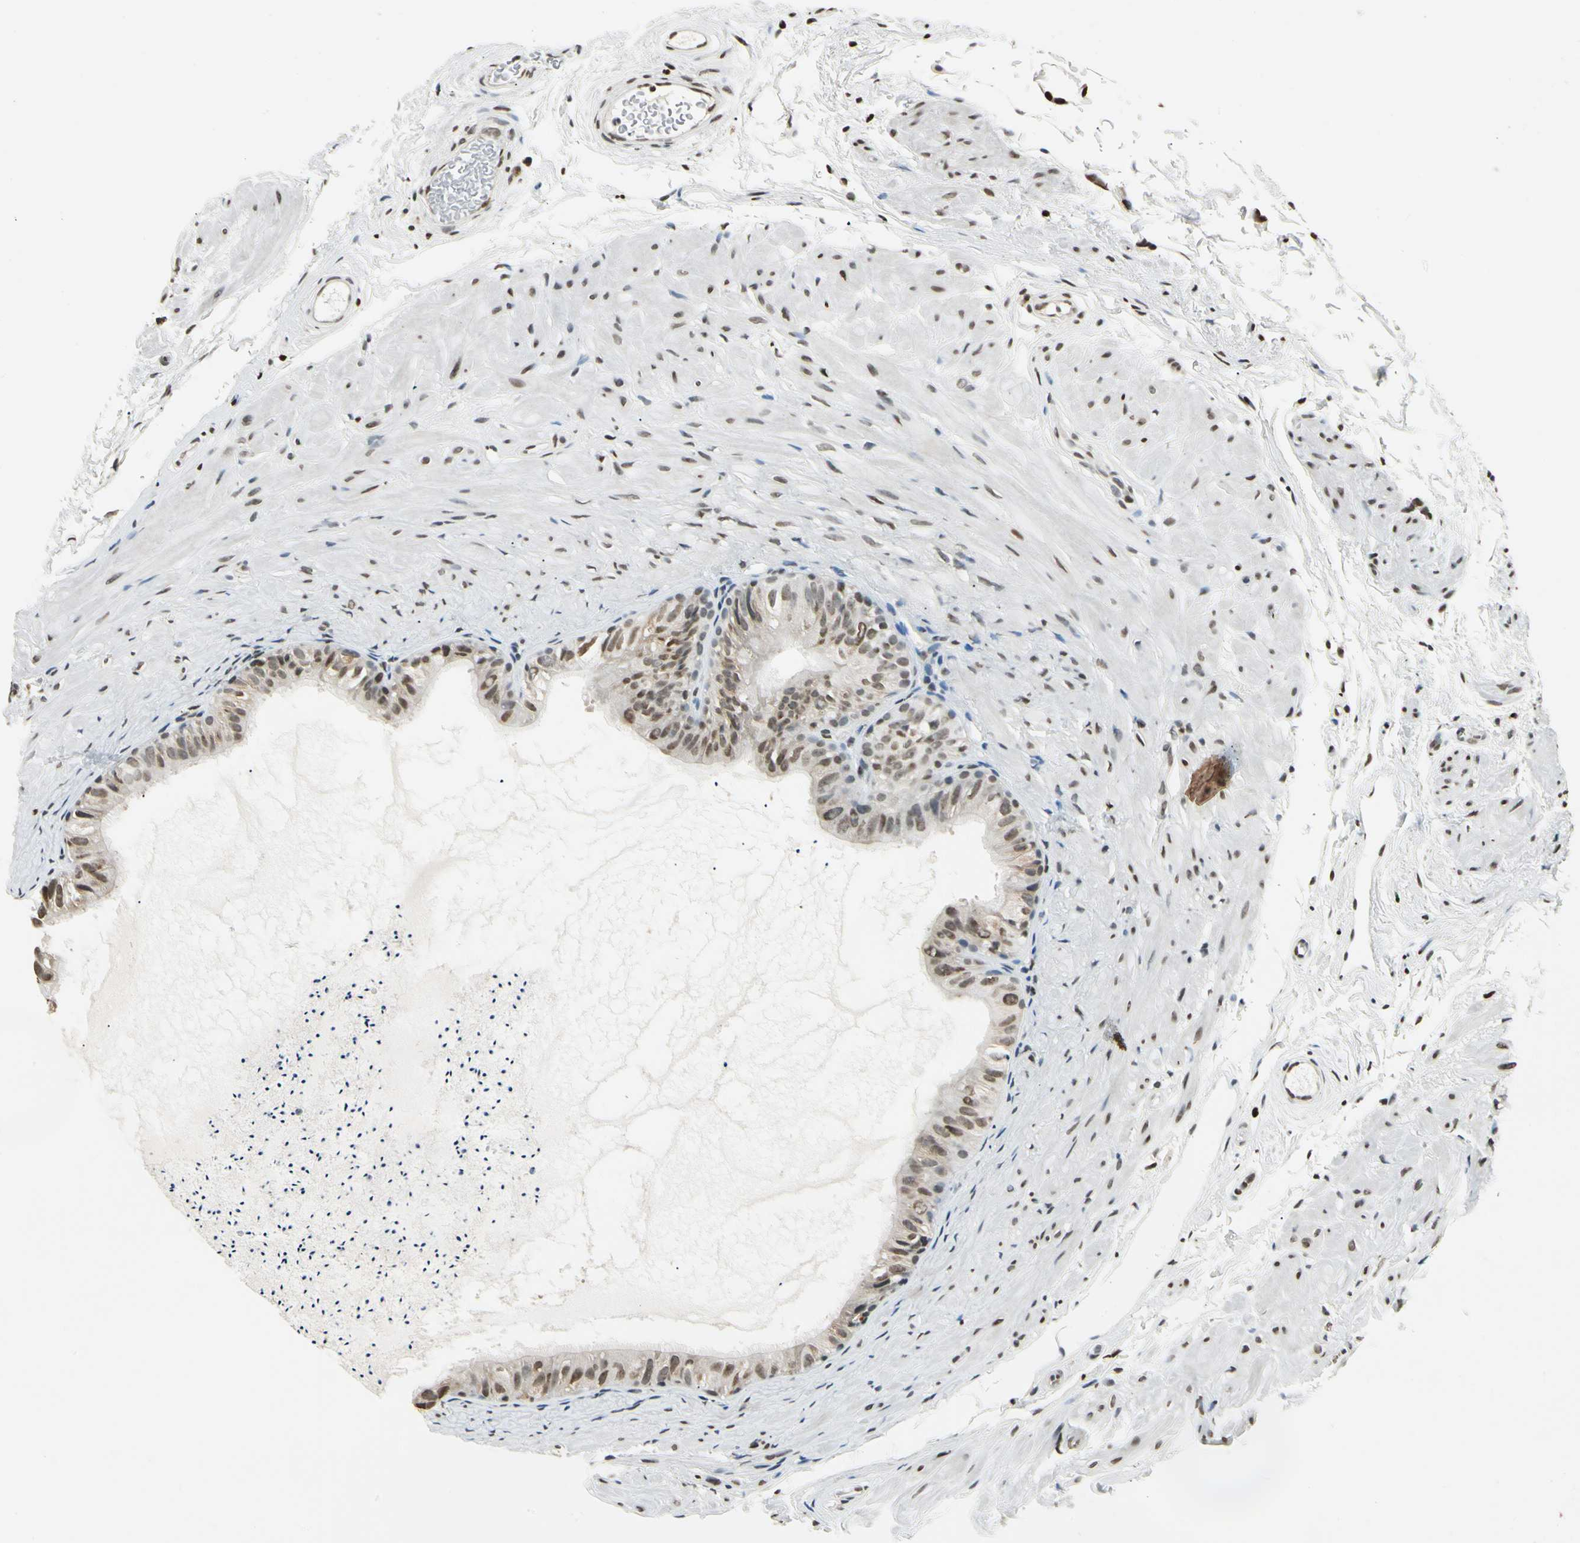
{"staining": {"intensity": "moderate", "quantity": "25%-75%", "location": "nuclear"}, "tissue": "epididymis", "cell_type": "Glandular cells", "image_type": "normal", "snomed": [{"axis": "morphology", "description": "Normal tissue, NOS"}, {"axis": "topography", "description": "Epididymis"}], "caption": "Epididymis stained with a protein marker shows moderate staining in glandular cells.", "gene": "FANCG", "patient": {"sex": "male", "age": 77}}